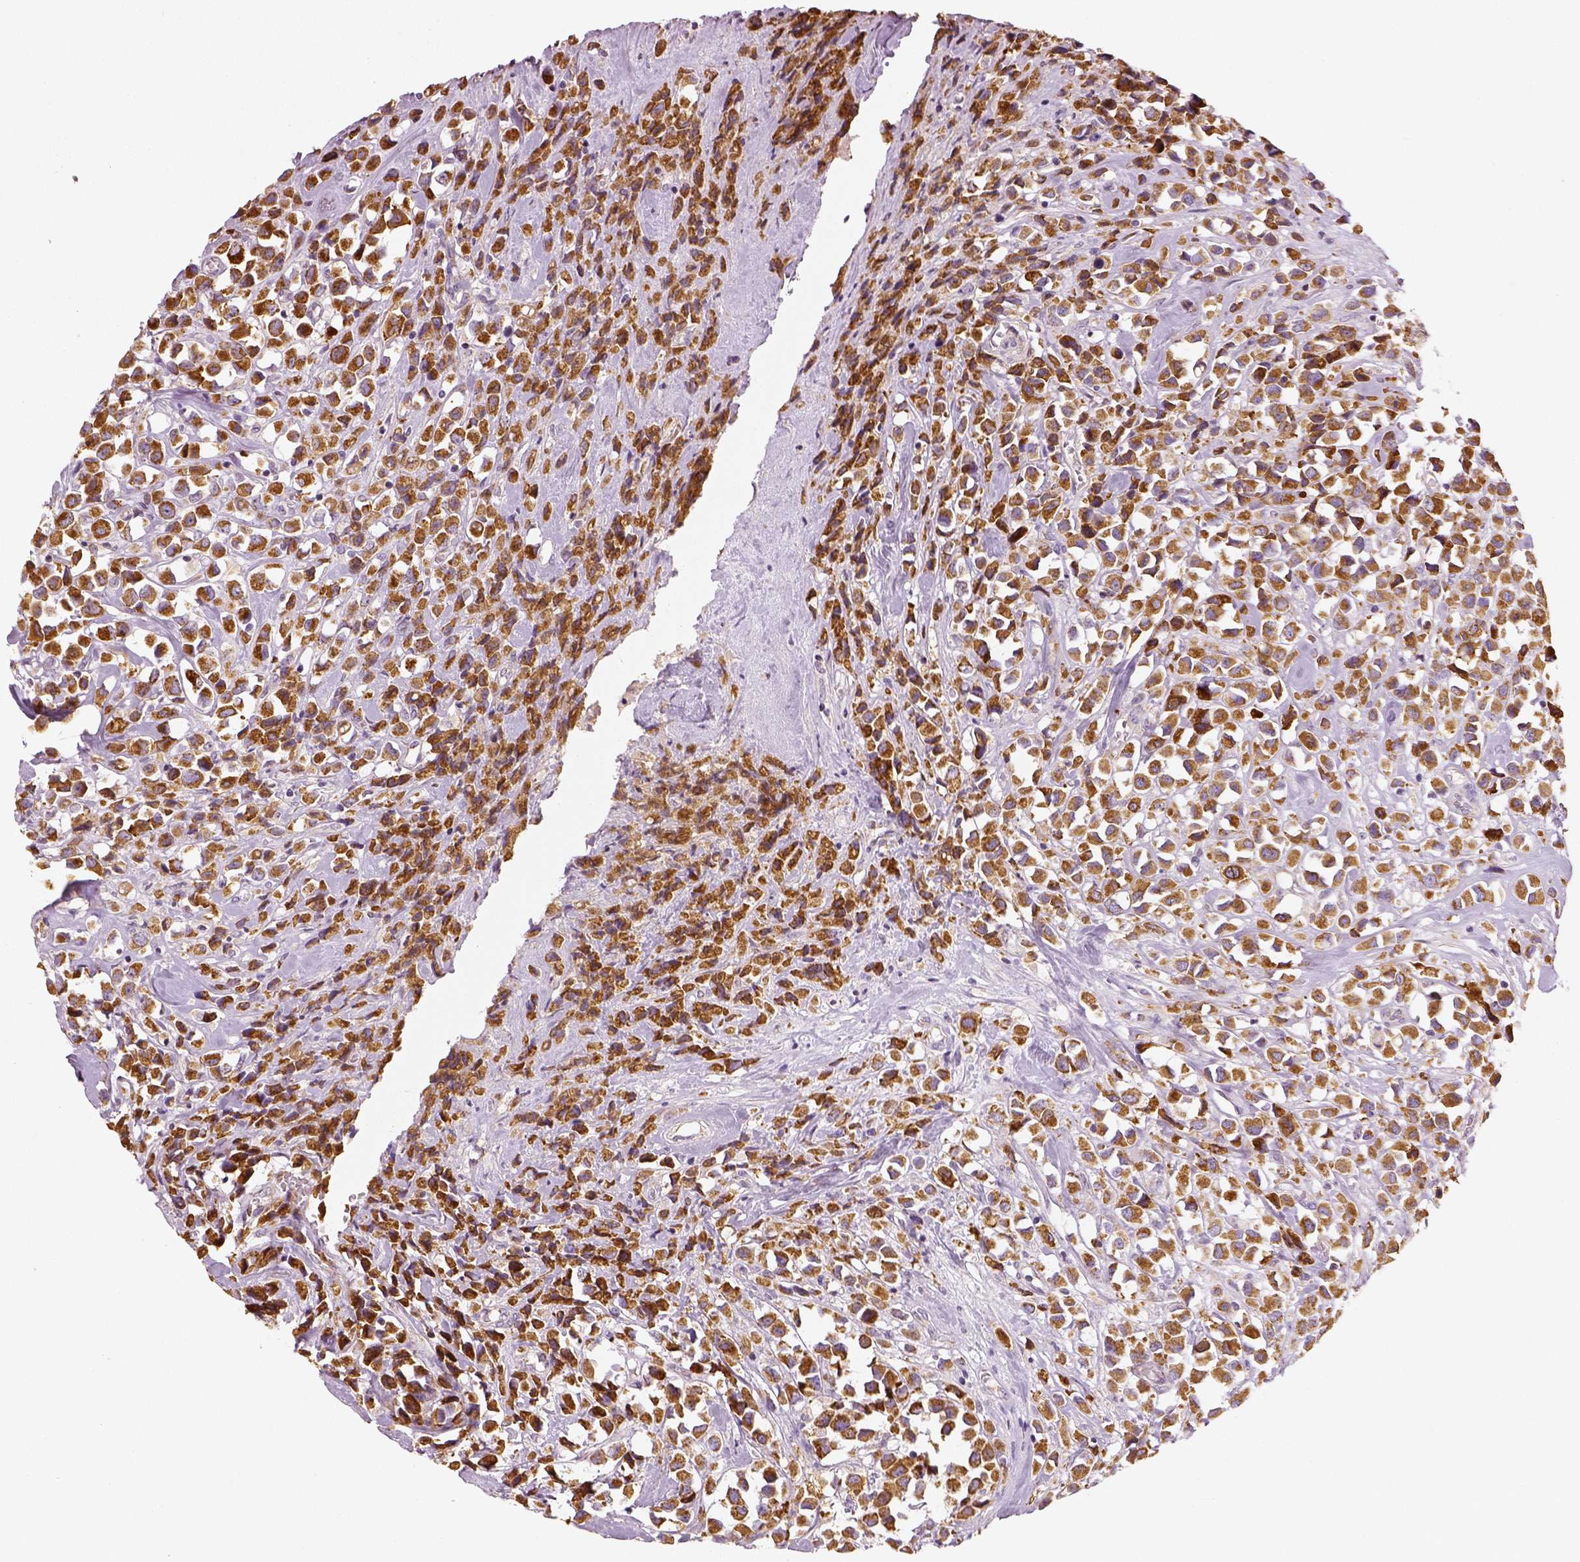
{"staining": {"intensity": "moderate", "quantity": ">75%", "location": "cytoplasmic/membranous"}, "tissue": "breast cancer", "cell_type": "Tumor cells", "image_type": "cancer", "snomed": [{"axis": "morphology", "description": "Duct carcinoma"}, {"axis": "topography", "description": "Breast"}], "caption": "DAB (3,3'-diaminobenzidine) immunohistochemical staining of breast invasive ductal carcinoma displays moderate cytoplasmic/membranous protein positivity in about >75% of tumor cells. Nuclei are stained in blue.", "gene": "PGAM5", "patient": {"sex": "female", "age": 61}}